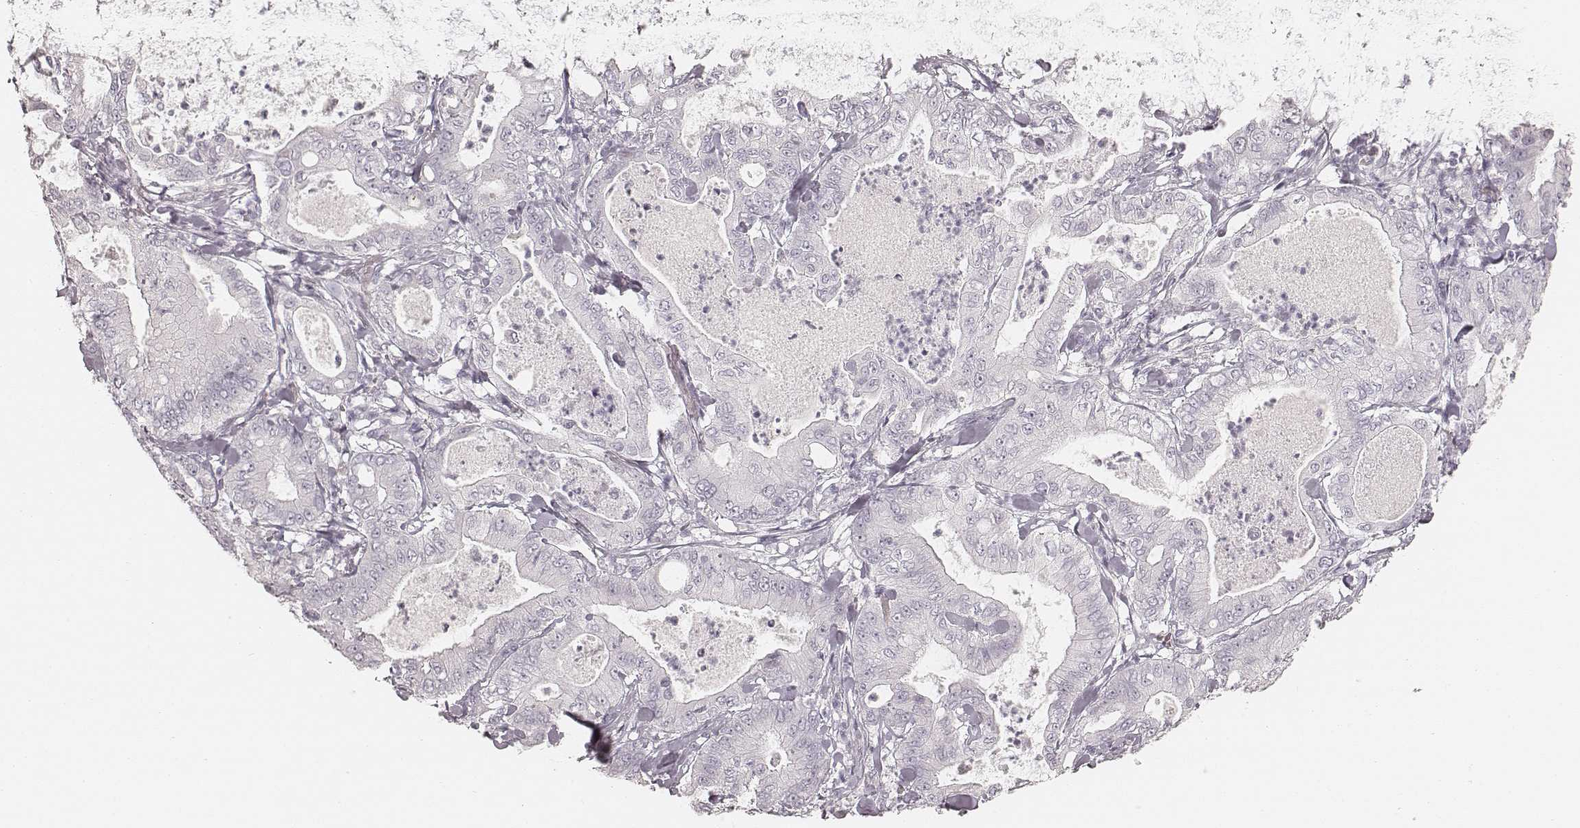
{"staining": {"intensity": "negative", "quantity": "none", "location": "none"}, "tissue": "pancreatic cancer", "cell_type": "Tumor cells", "image_type": "cancer", "snomed": [{"axis": "morphology", "description": "Adenocarcinoma, NOS"}, {"axis": "topography", "description": "Pancreas"}], "caption": "Immunohistochemistry photomicrograph of neoplastic tissue: human pancreatic cancer stained with DAB exhibits no significant protein staining in tumor cells. The staining is performed using DAB (3,3'-diaminobenzidine) brown chromogen with nuclei counter-stained in using hematoxylin.", "gene": "TEX37", "patient": {"sex": "male", "age": 71}}